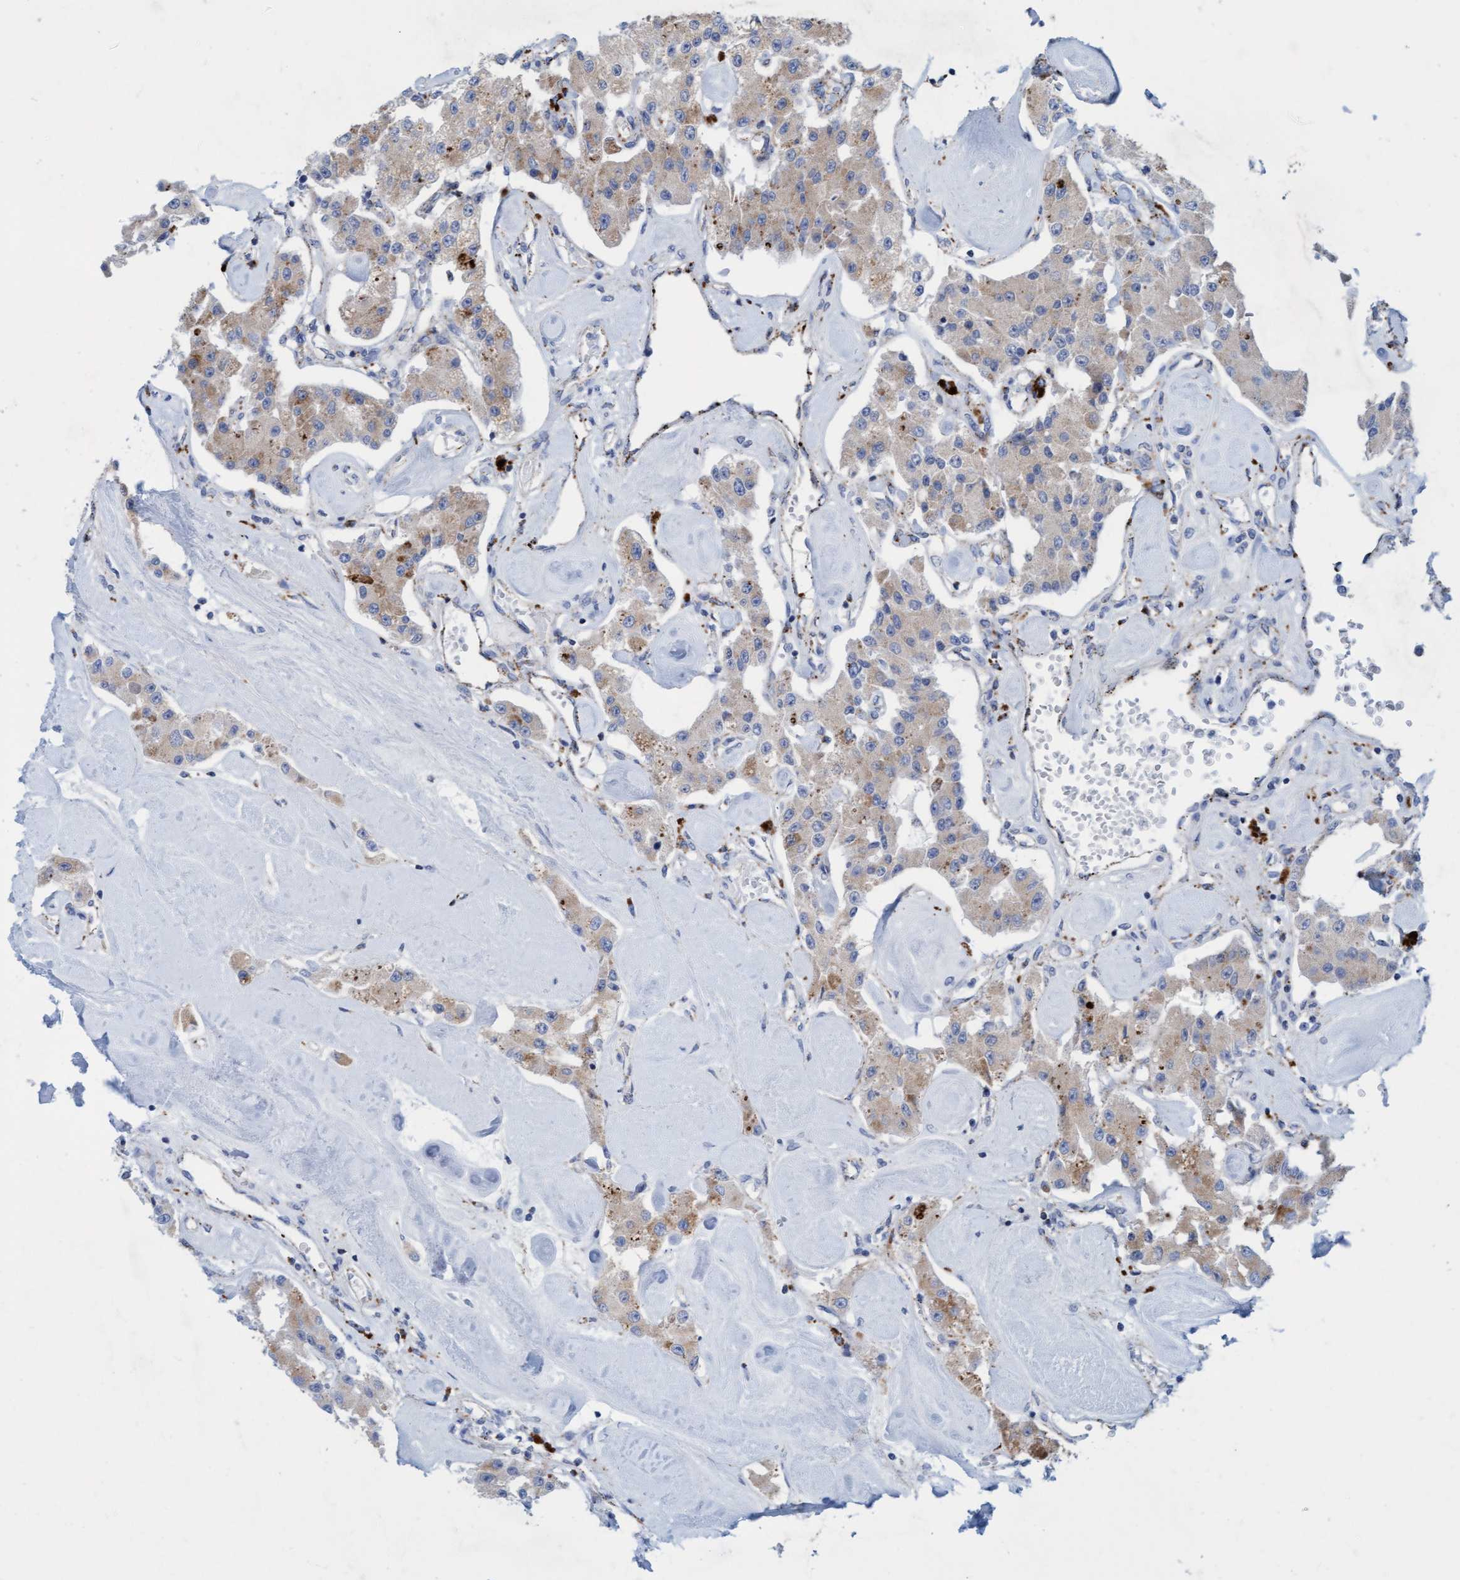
{"staining": {"intensity": "moderate", "quantity": "25%-75%", "location": "cytoplasmic/membranous"}, "tissue": "carcinoid", "cell_type": "Tumor cells", "image_type": "cancer", "snomed": [{"axis": "morphology", "description": "Carcinoid, malignant, NOS"}, {"axis": "topography", "description": "Pancreas"}], "caption": "Carcinoid stained for a protein reveals moderate cytoplasmic/membranous positivity in tumor cells.", "gene": "SGSH", "patient": {"sex": "male", "age": 41}}